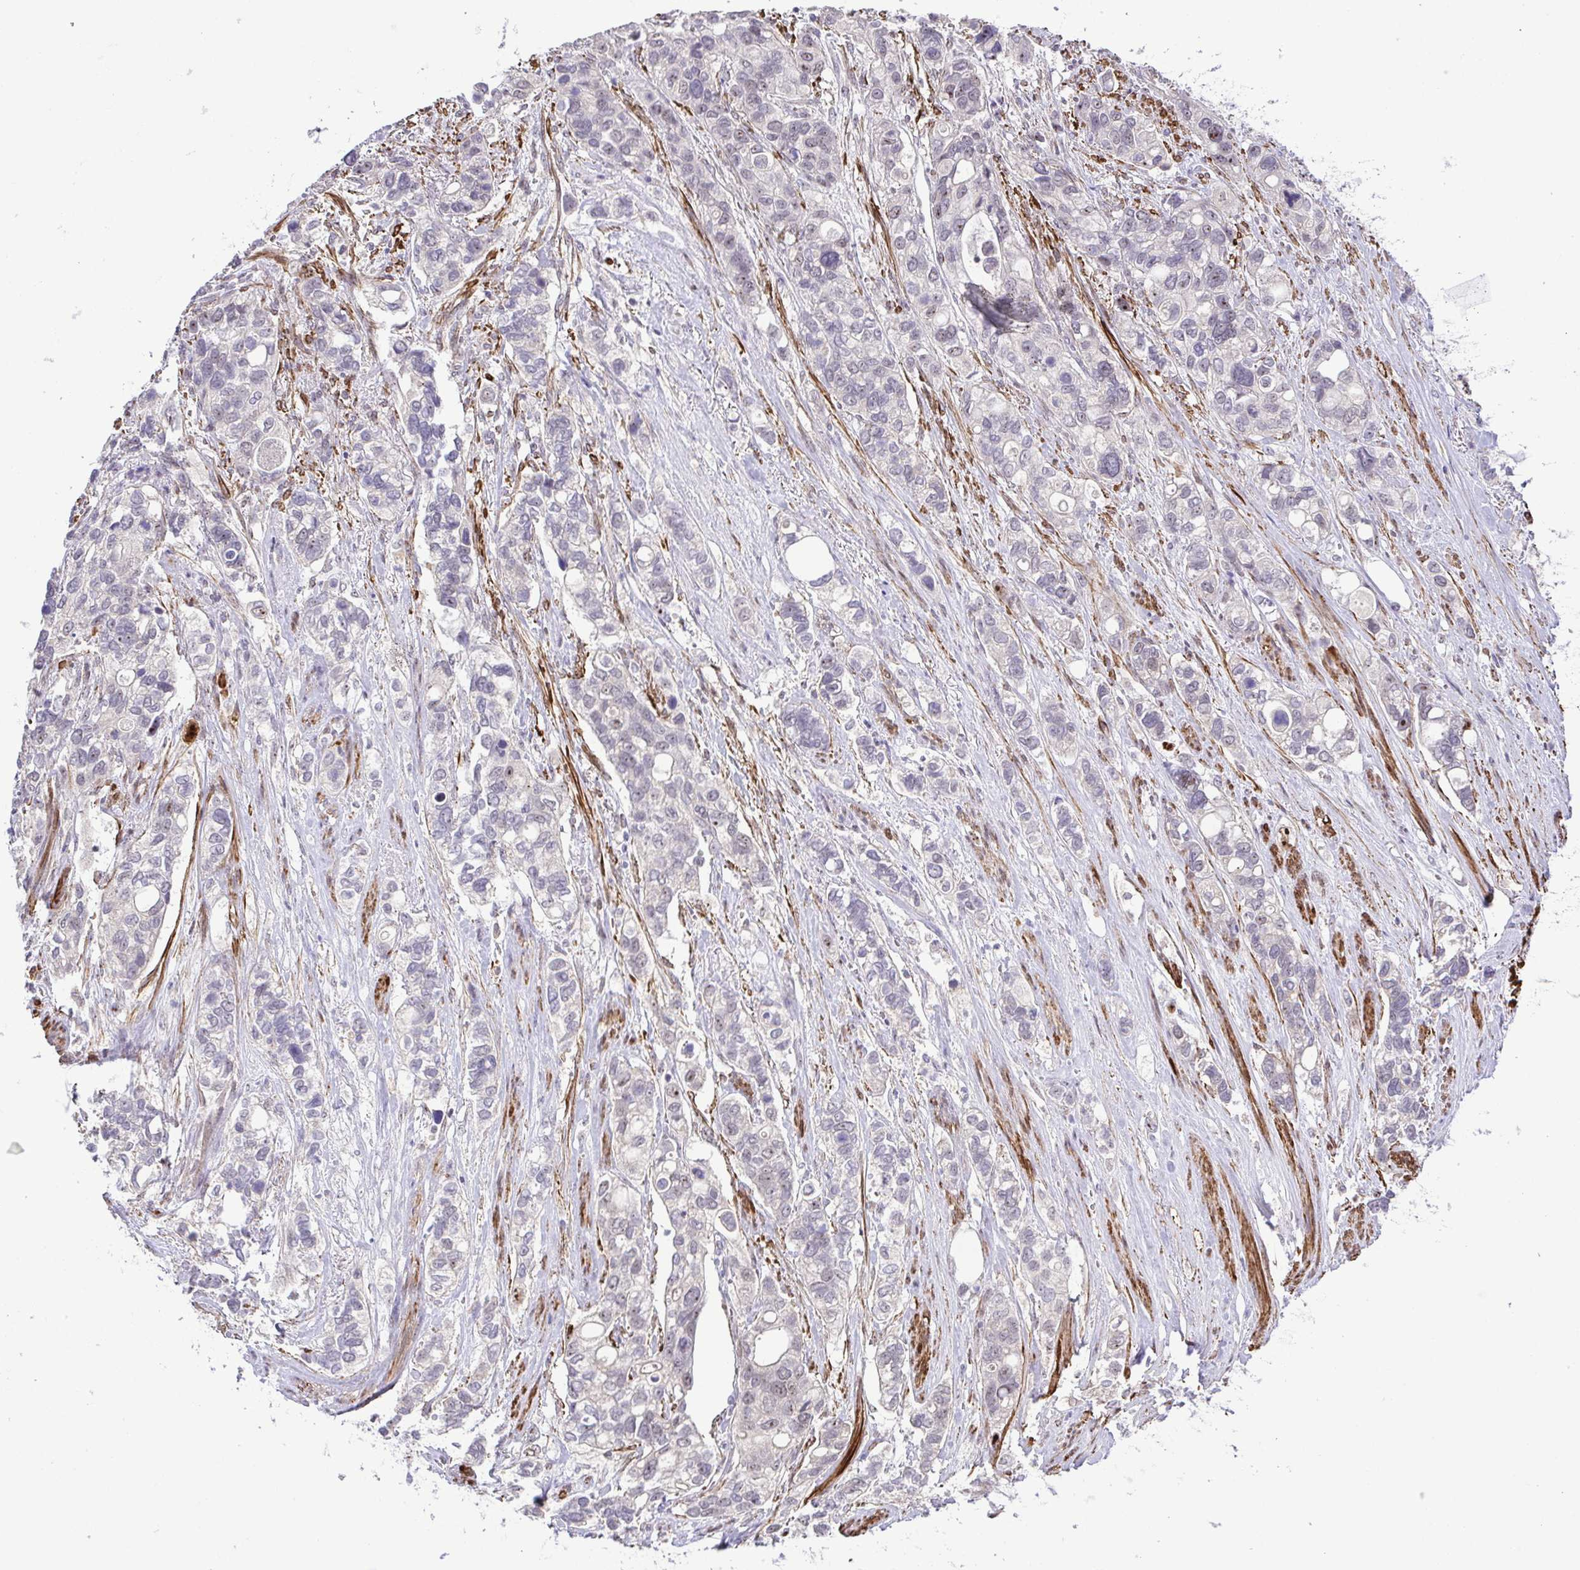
{"staining": {"intensity": "negative", "quantity": "none", "location": "none"}, "tissue": "stomach cancer", "cell_type": "Tumor cells", "image_type": "cancer", "snomed": [{"axis": "morphology", "description": "Adenocarcinoma, NOS"}, {"axis": "topography", "description": "Stomach, upper"}], "caption": "This is a micrograph of IHC staining of stomach cancer, which shows no expression in tumor cells. (DAB (3,3'-diaminobenzidine) immunohistochemistry (IHC) with hematoxylin counter stain).", "gene": "RSL24D1", "patient": {"sex": "female", "age": 81}}